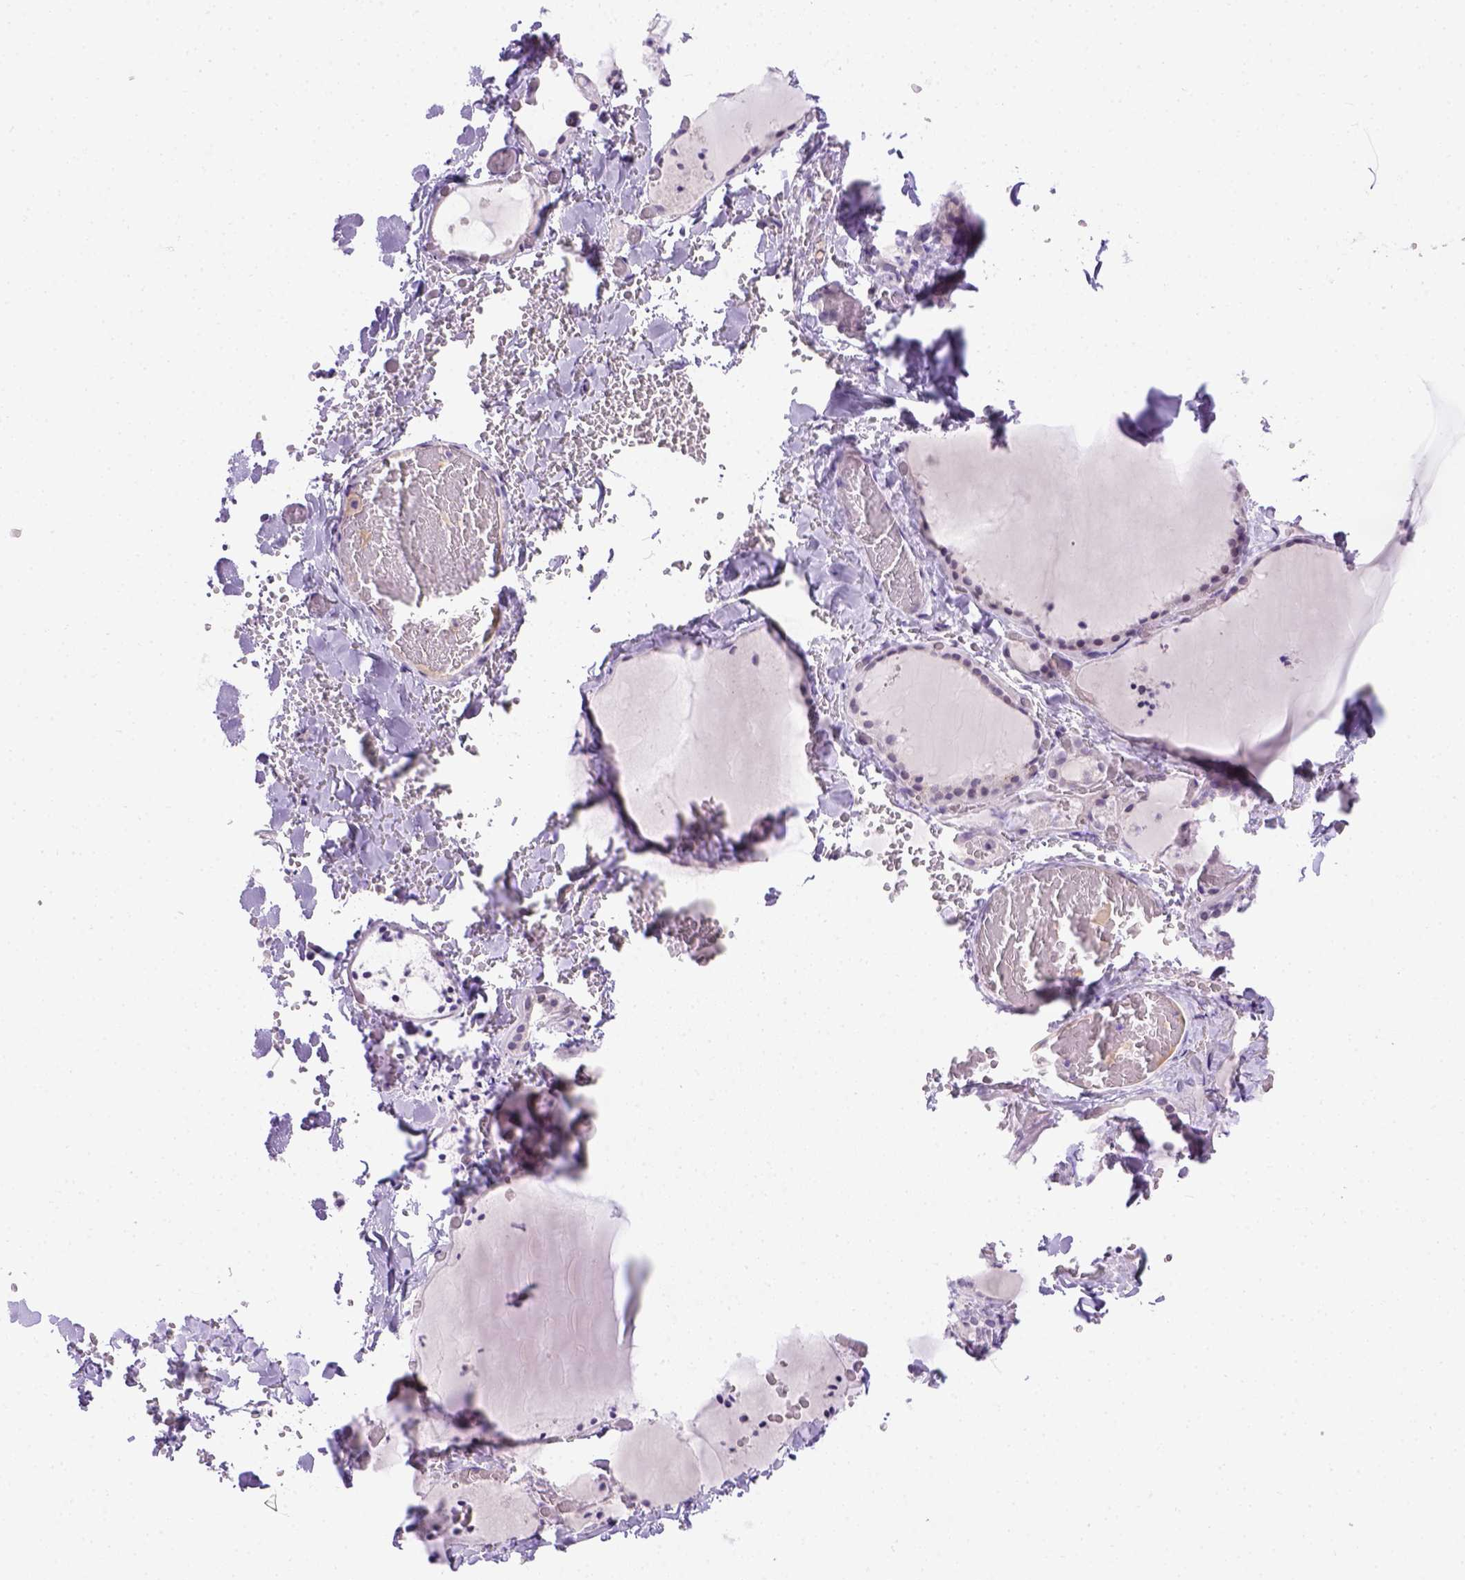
{"staining": {"intensity": "negative", "quantity": "none", "location": "none"}, "tissue": "thyroid gland", "cell_type": "Glandular cells", "image_type": "normal", "snomed": [{"axis": "morphology", "description": "Normal tissue, NOS"}, {"axis": "topography", "description": "Thyroid gland"}], "caption": "Protein analysis of unremarkable thyroid gland demonstrates no significant expression in glandular cells.", "gene": "FAM184B", "patient": {"sex": "female", "age": 36}}